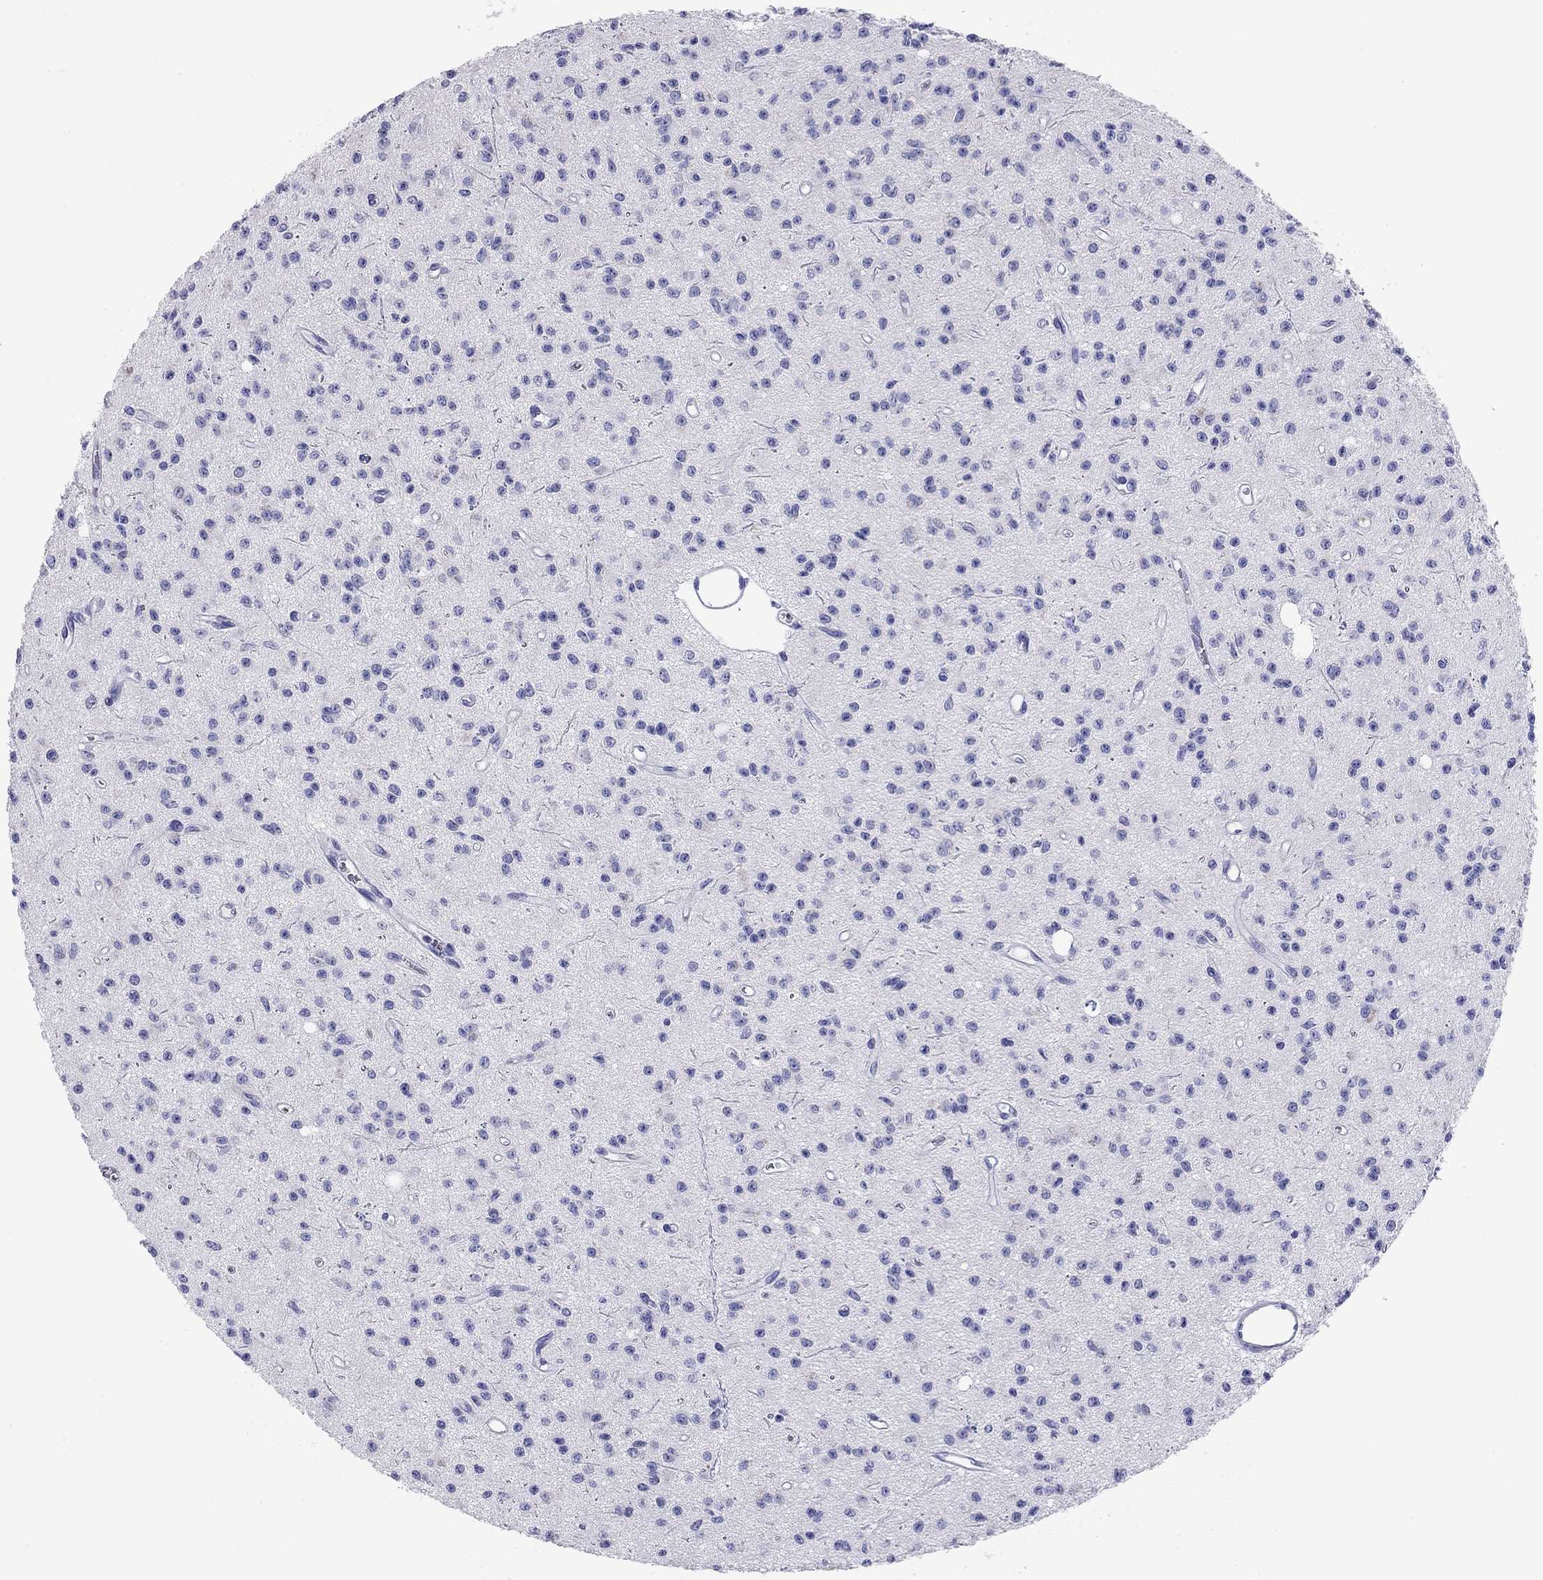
{"staining": {"intensity": "negative", "quantity": "none", "location": "none"}, "tissue": "glioma", "cell_type": "Tumor cells", "image_type": "cancer", "snomed": [{"axis": "morphology", "description": "Glioma, malignant, Low grade"}, {"axis": "topography", "description": "Brain"}], "caption": "Tumor cells show no significant positivity in malignant glioma (low-grade).", "gene": "DPY19L2", "patient": {"sex": "female", "age": 45}}